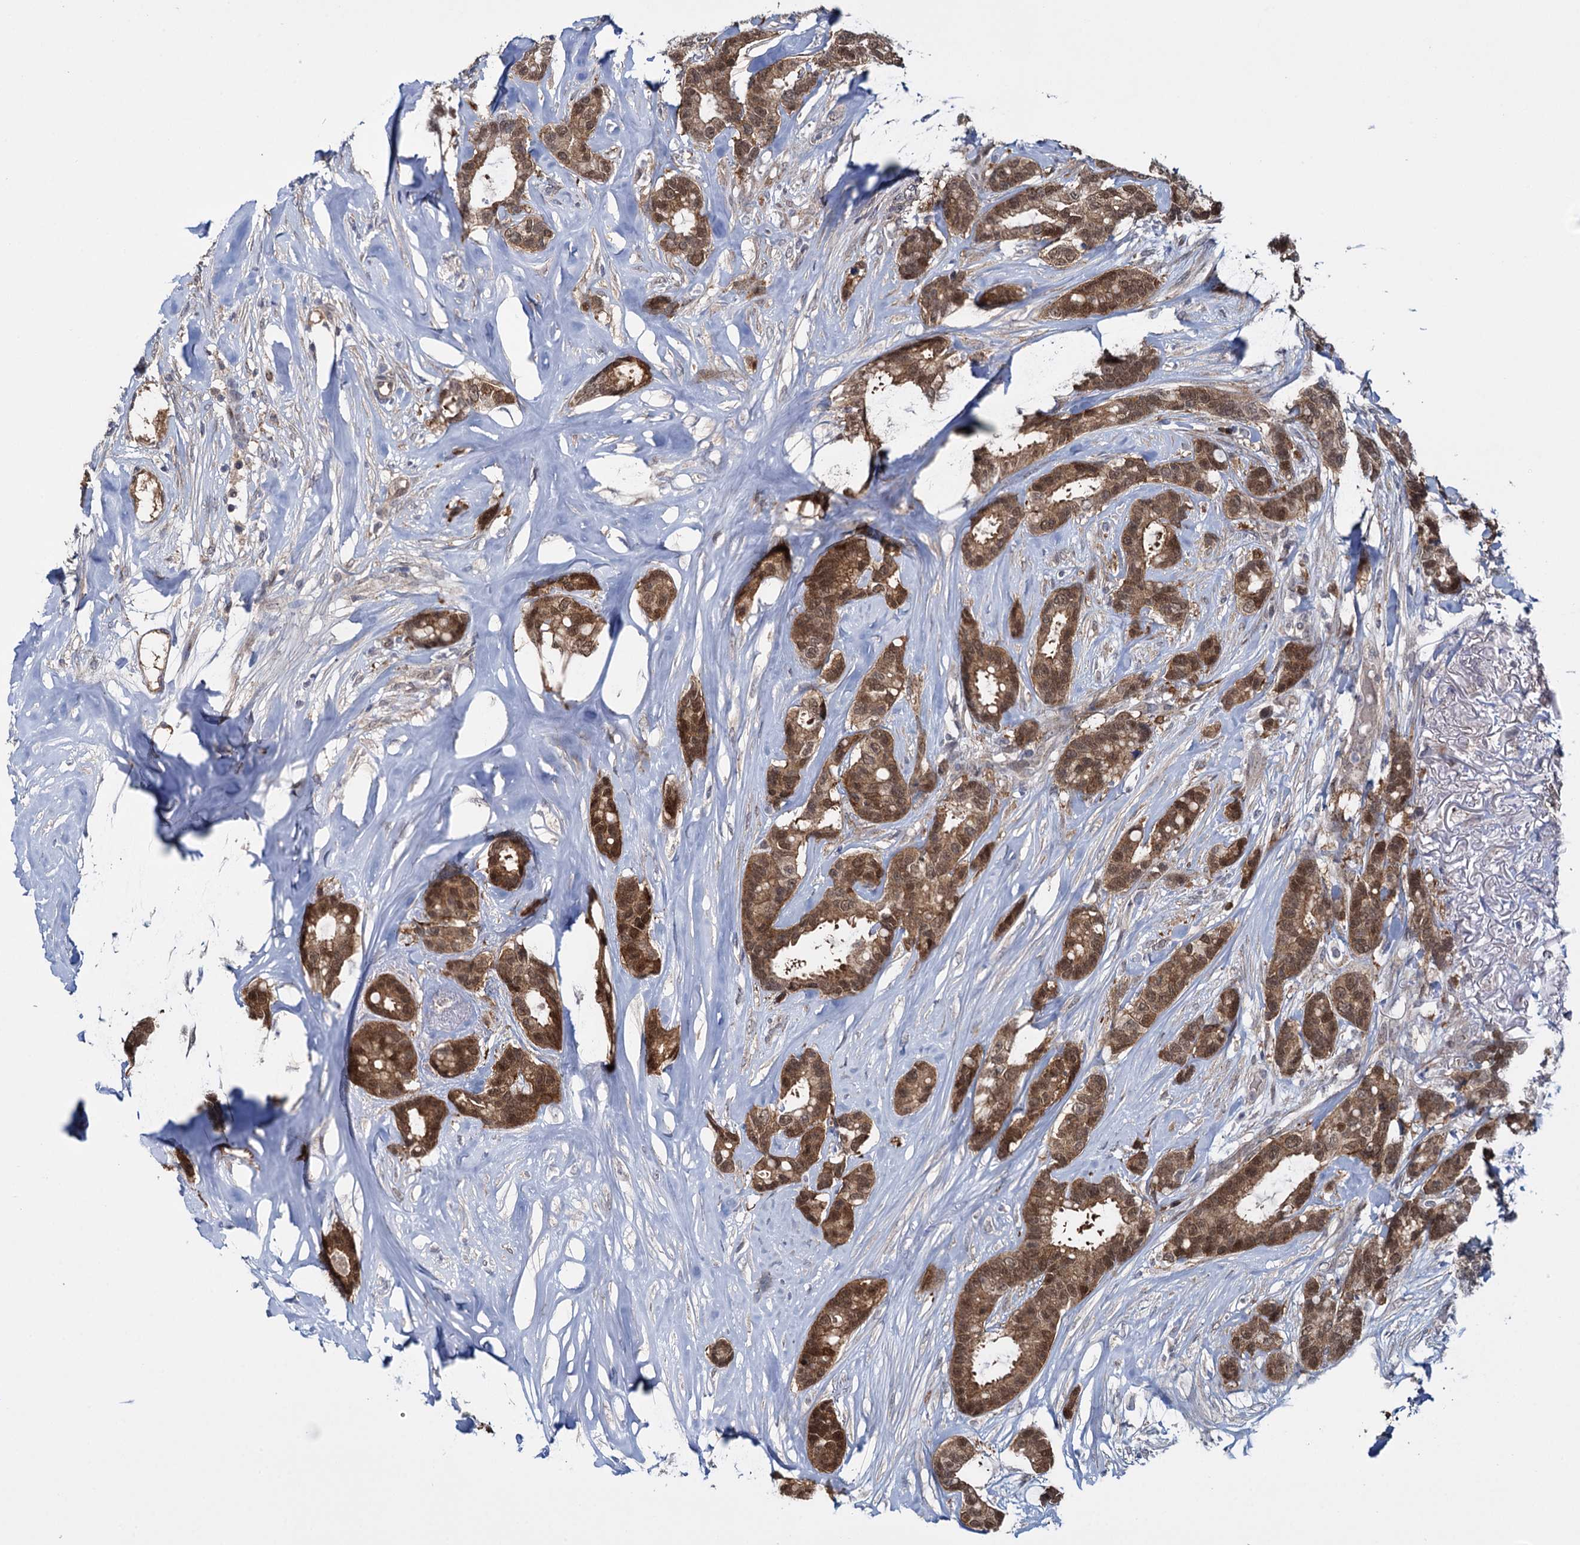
{"staining": {"intensity": "moderate", "quantity": ">75%", "location": "cytoplasmic/membranous,nuclear"}, "tissue": "breast cancer", "cell_type": "Tumor cells", "image_type": "cancer", "snomed": [{"axis": "morphology", "description": "Duct carcinoma"}, {"axis": "topography", "description": "Breast"}], "caption": "A photomicrograph showing moderate cytoplasmic/membranous and nuclear positivity in about >75% of tumor cells in breast cancer, as visualized by brown immunohistochemical staining.", "gene": "GLO1", "patient": {"sex": "female", "age": 87}}